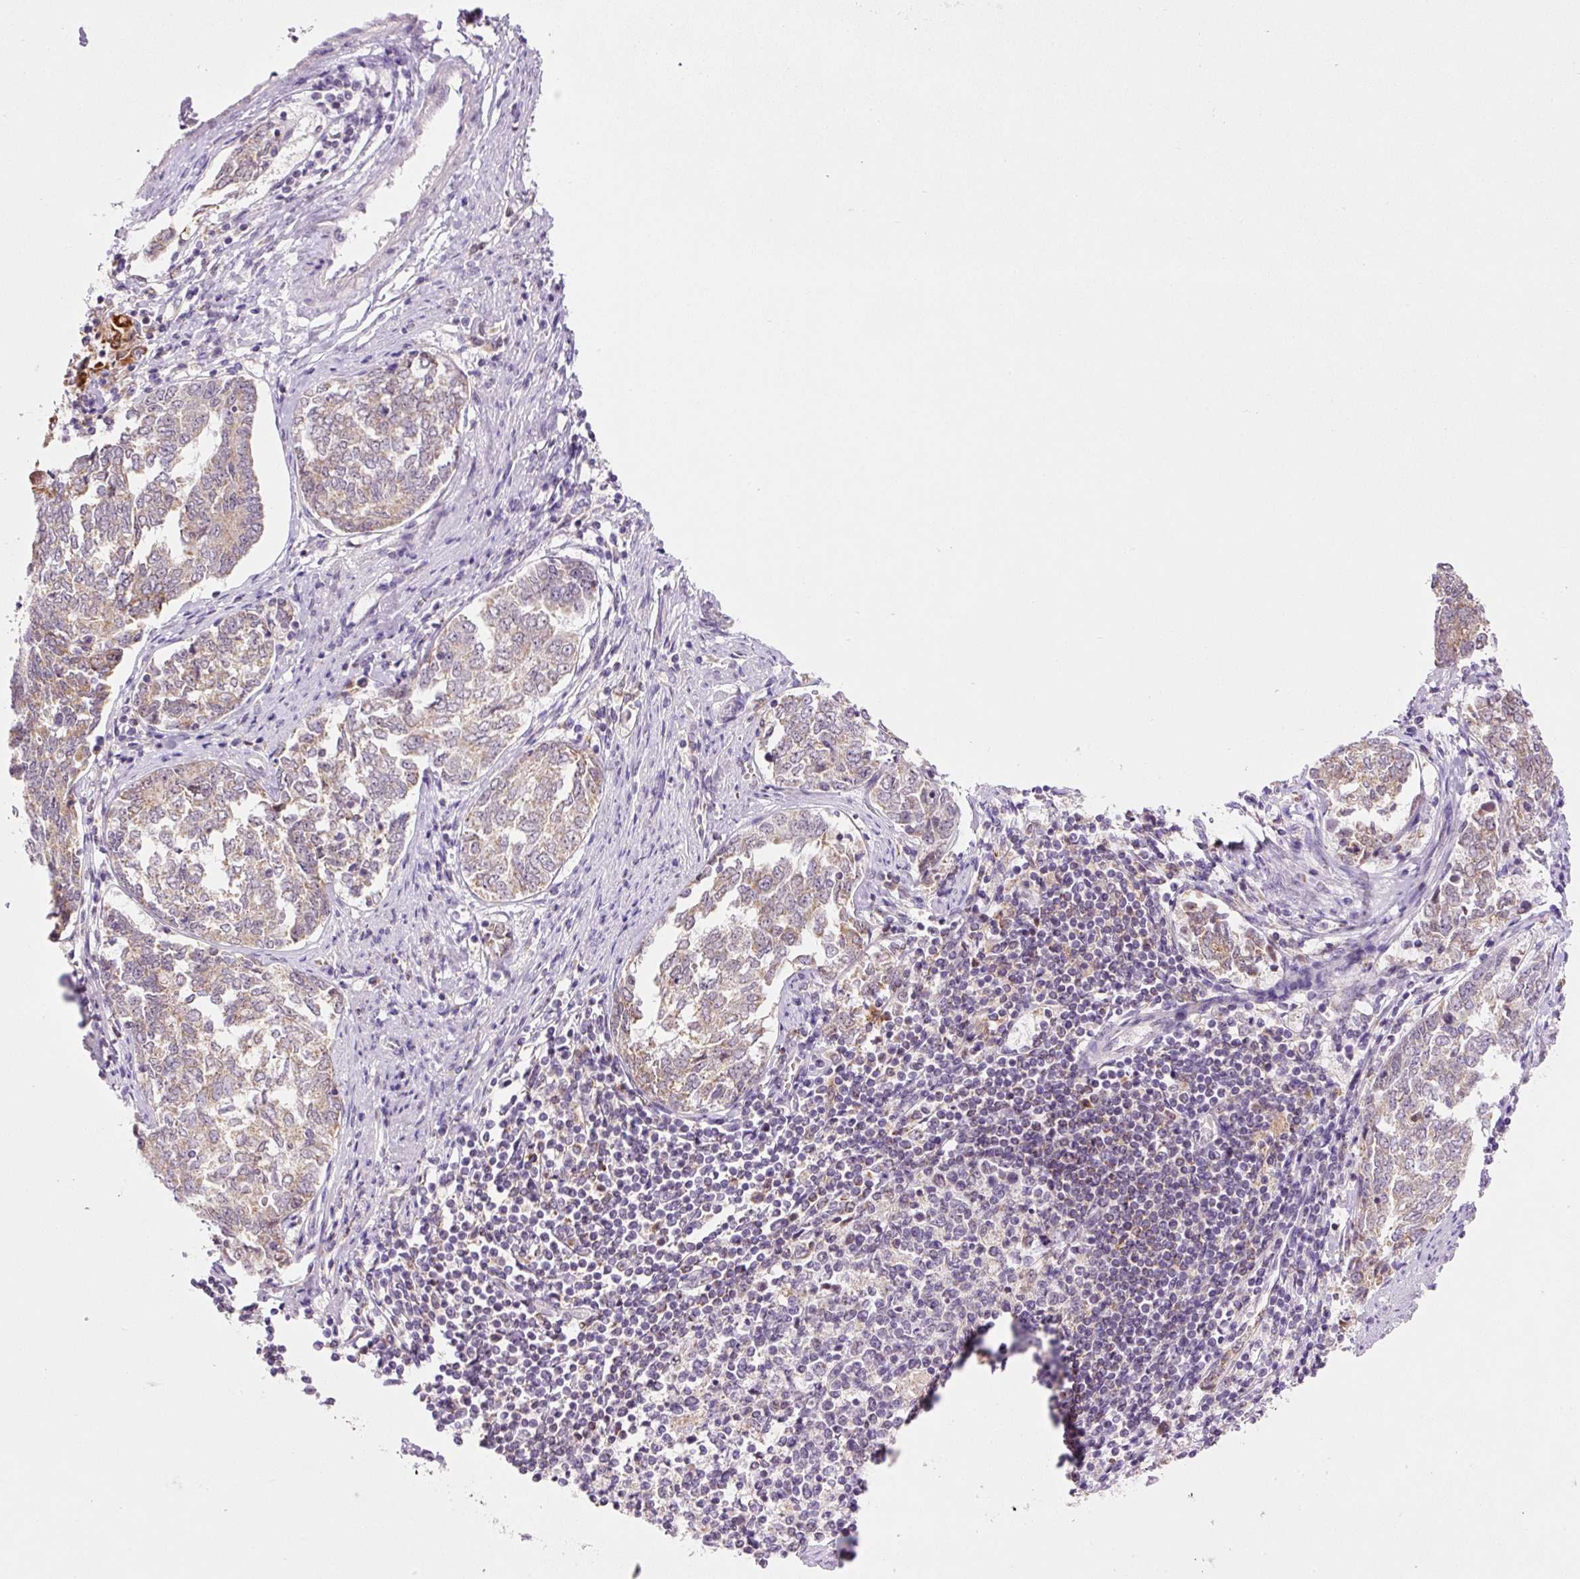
{"staining": {"intensity": "moderate", "quantity": "25%-75%", "location": "cytoplasmic/membranous"}, "tissue": "endometrial cancer", "cell_type": "Tumor cells", "image_type": "cancer", "snomed": [{"axis": "morphology", "description": "Adenocarcinoma, NOS"}, {"axis": "topography", "description": "Endometrium"}], "caption": "High-magnification brightfield microscopy of endometrial cancer stained with DAB (brown) and counterstained with hematoxylin (blue). tumor cells exhibit moderate cytoplasmic/membranous staining is identified in approximately25%-75% of cells. The protein is stained brown, and the nuclei are stained in blue (DAB (3,3'-diaminobenzidine) IHC with brightfield microscopy, high magnification).", "gene": "PCK2", "patient": {"sex": "female", "age": 80}}